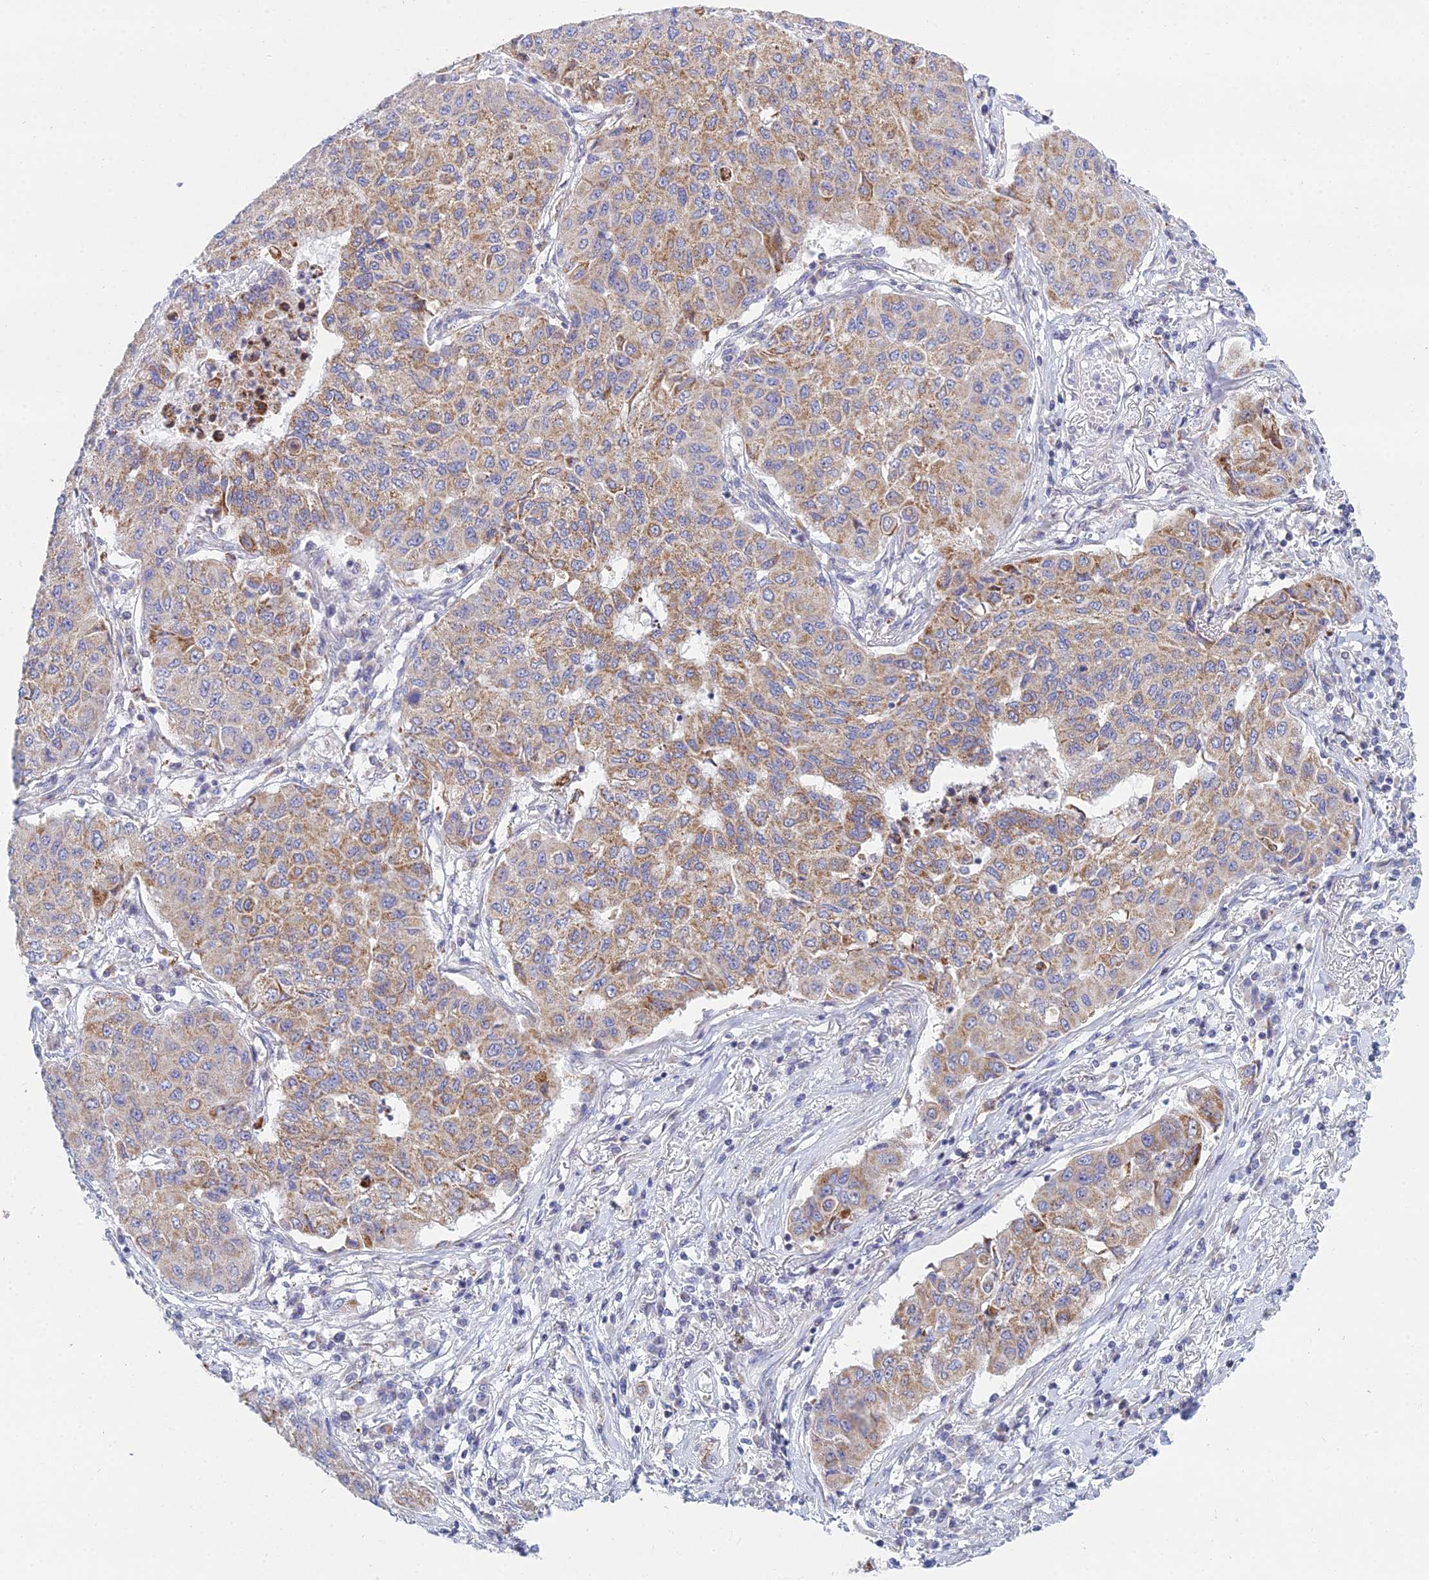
{"staining": {"intensity": "moderate", "quantity": ">75%", "location": "cytoplasmic/membranous"}, "tissue": "lung cancer", "cell_type": "Tumor cells", "image_type": "cancer", "snomed": [{"axis": "morphology", "description": "Squamous cell carcinoma, NOS"}, {"axis": "topography", "description": "Lung"}], "caption": "Immunohistochemical staining of squamous cell carcinoma (lung) exhibits medium levels of moderate cytoplasmic/membranous protein staining in approximately >75% of tumor cells.", "gene": "PRR13", "patient": {"sex": "male", "age": 74}}